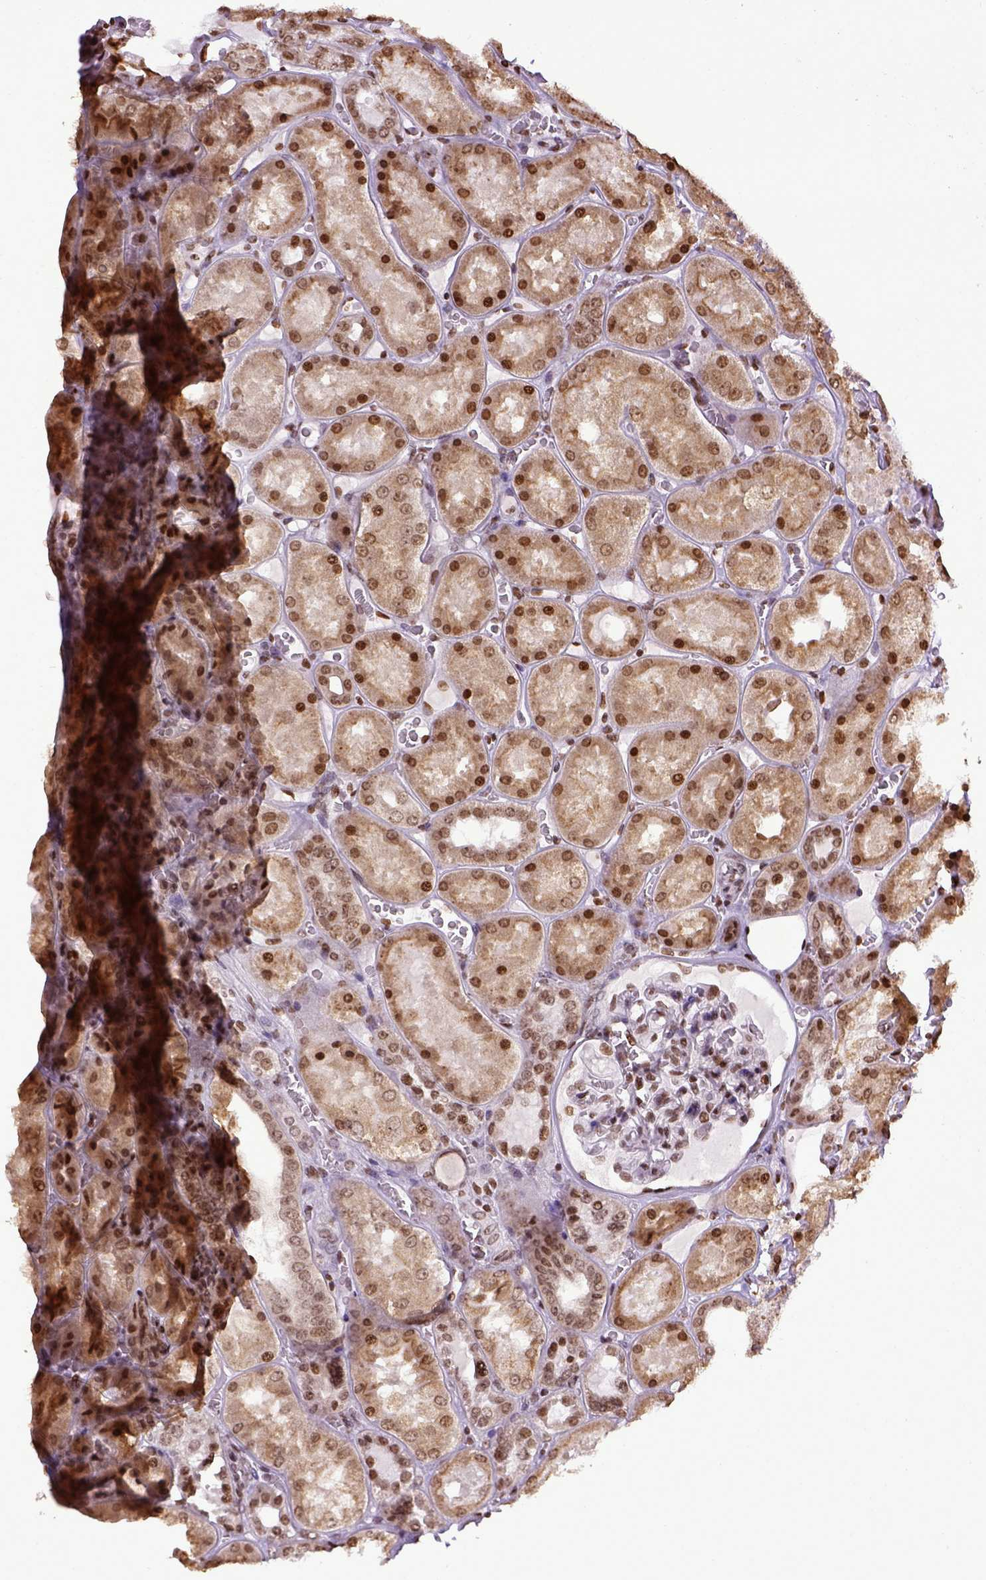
{"staining": {"intensity": "strong", "quantity": "25%-75%", "location": "nuclear"}, "tissue": "kidney", "cell_type": "Cells in glomeruli", "image_type": "normal", "snomed": [{"axis": "morphology", "description": "Normal tissue, NOS"}, {"axis": "topography", "description": "Kidney"}], "caption": "Kidney stained with IHC displays strong nuclear expression in about 25%-75% of cells in glomeruli. Using DAB (3,3'-diaminobenzidine) (brown) and hematoxylin (blue) stains, captured at high magnification using brightfield microscopy.", "gene": "ZNF75D", "patient": {"sex": "male", "age": 73}}